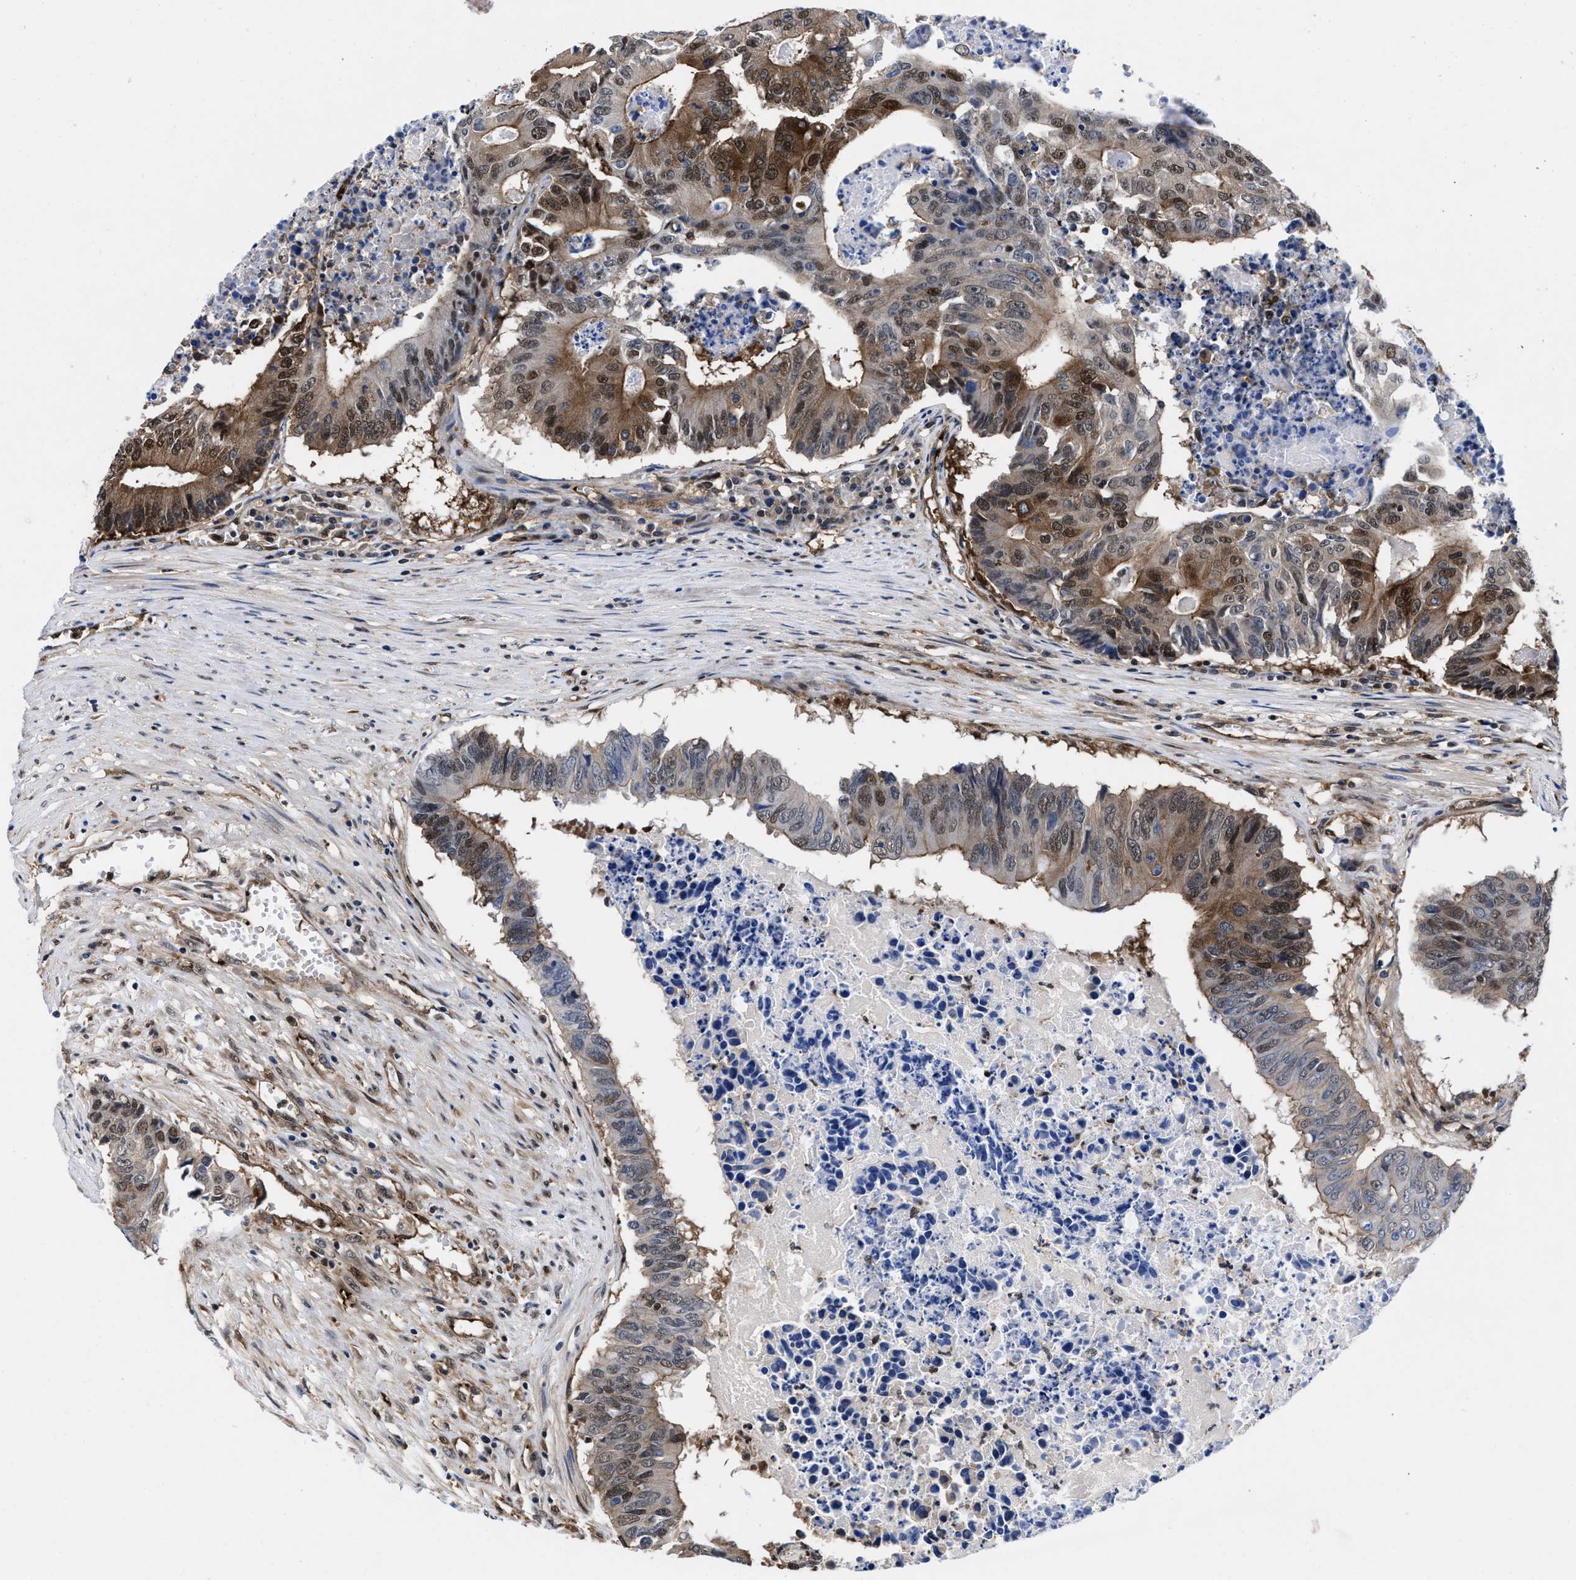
{"staining": {"intensity": "strong", "quantity": "25%-75%", "location": "cytoplasmic/membranous,nuclear"}, "tissue": "colorectal cancer", "cell_type": "Tumor cells", "image_type": "cancer", "snomed": [{"axis": "morphology", "description": "Adenocarcinoma, NOS"}, {"axis": "topography", "description": "Colon"}], "caption": "IHC (DAB) staining of colorectal cancer (adenocarcinoma) exhibits strong cytoplasmic/membranous and nuclear protein positivity in about 25%-75% of tumor cells. (DAB IHC, brown staining for protein, blue staining for nuclei).", "gene": "ACLY", "patient": {"sex": "male", "age": 87}}